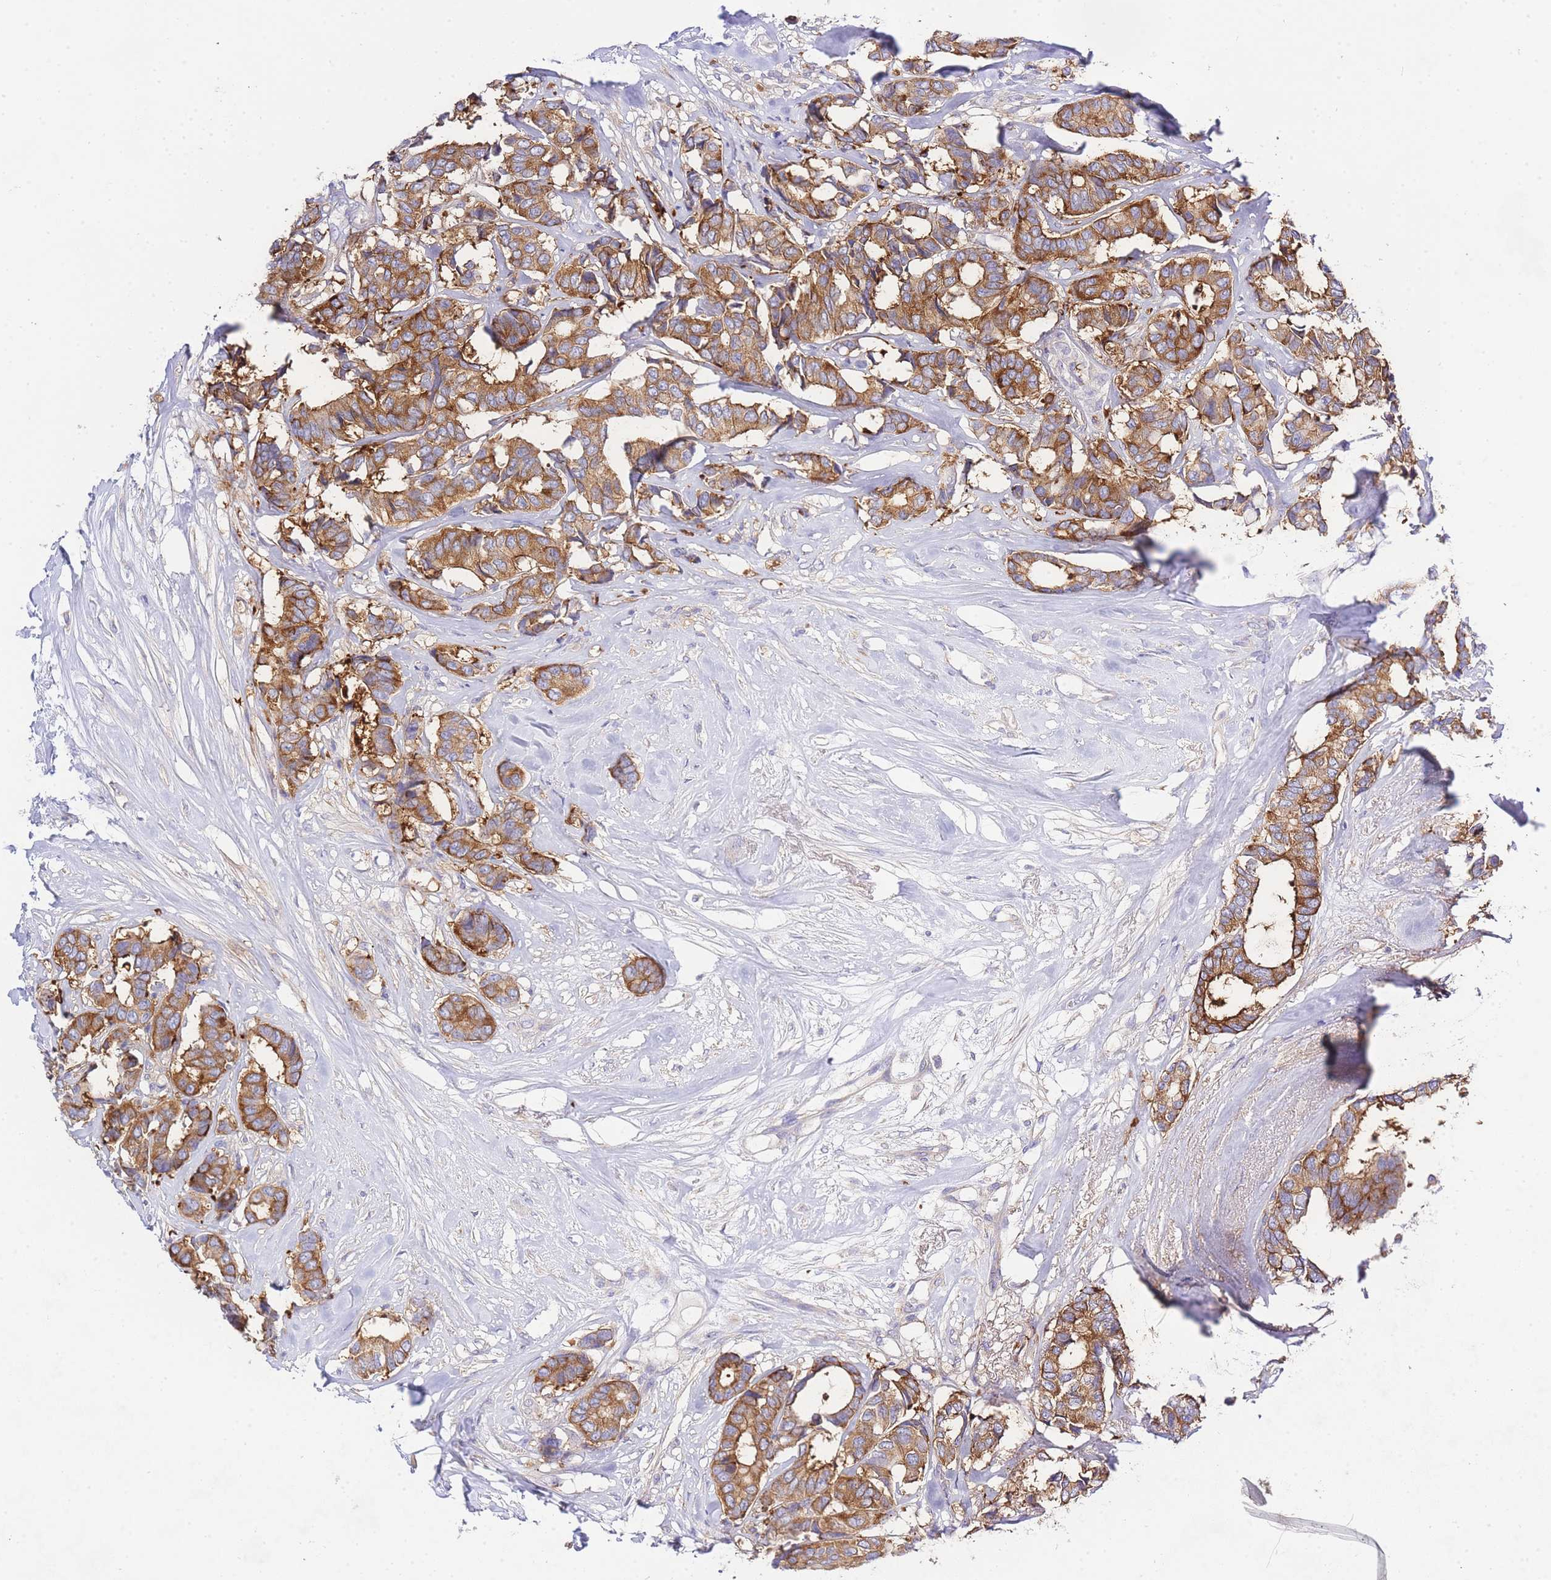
{"staining": {"intensity": "strong", "quantity": ">75%", "location": "cytoplasmic/membranous"}, "tissue": "breast cancer", "cell_type": "Tumor cells", "image_type": "cancer", "snomed": [{"axis": "morphology", "description": "Duct carcinoma"}, {"axis": "topography", "description": "Breast"}], "caption": "Tumor cells display high levels of strong cytoplasmic/membranous staining in approximately >75% of cells in breast cancer (intraductal carcinoma).", "gene": "INSYN2B", "patient": {"sex": "female", "age": 87}}